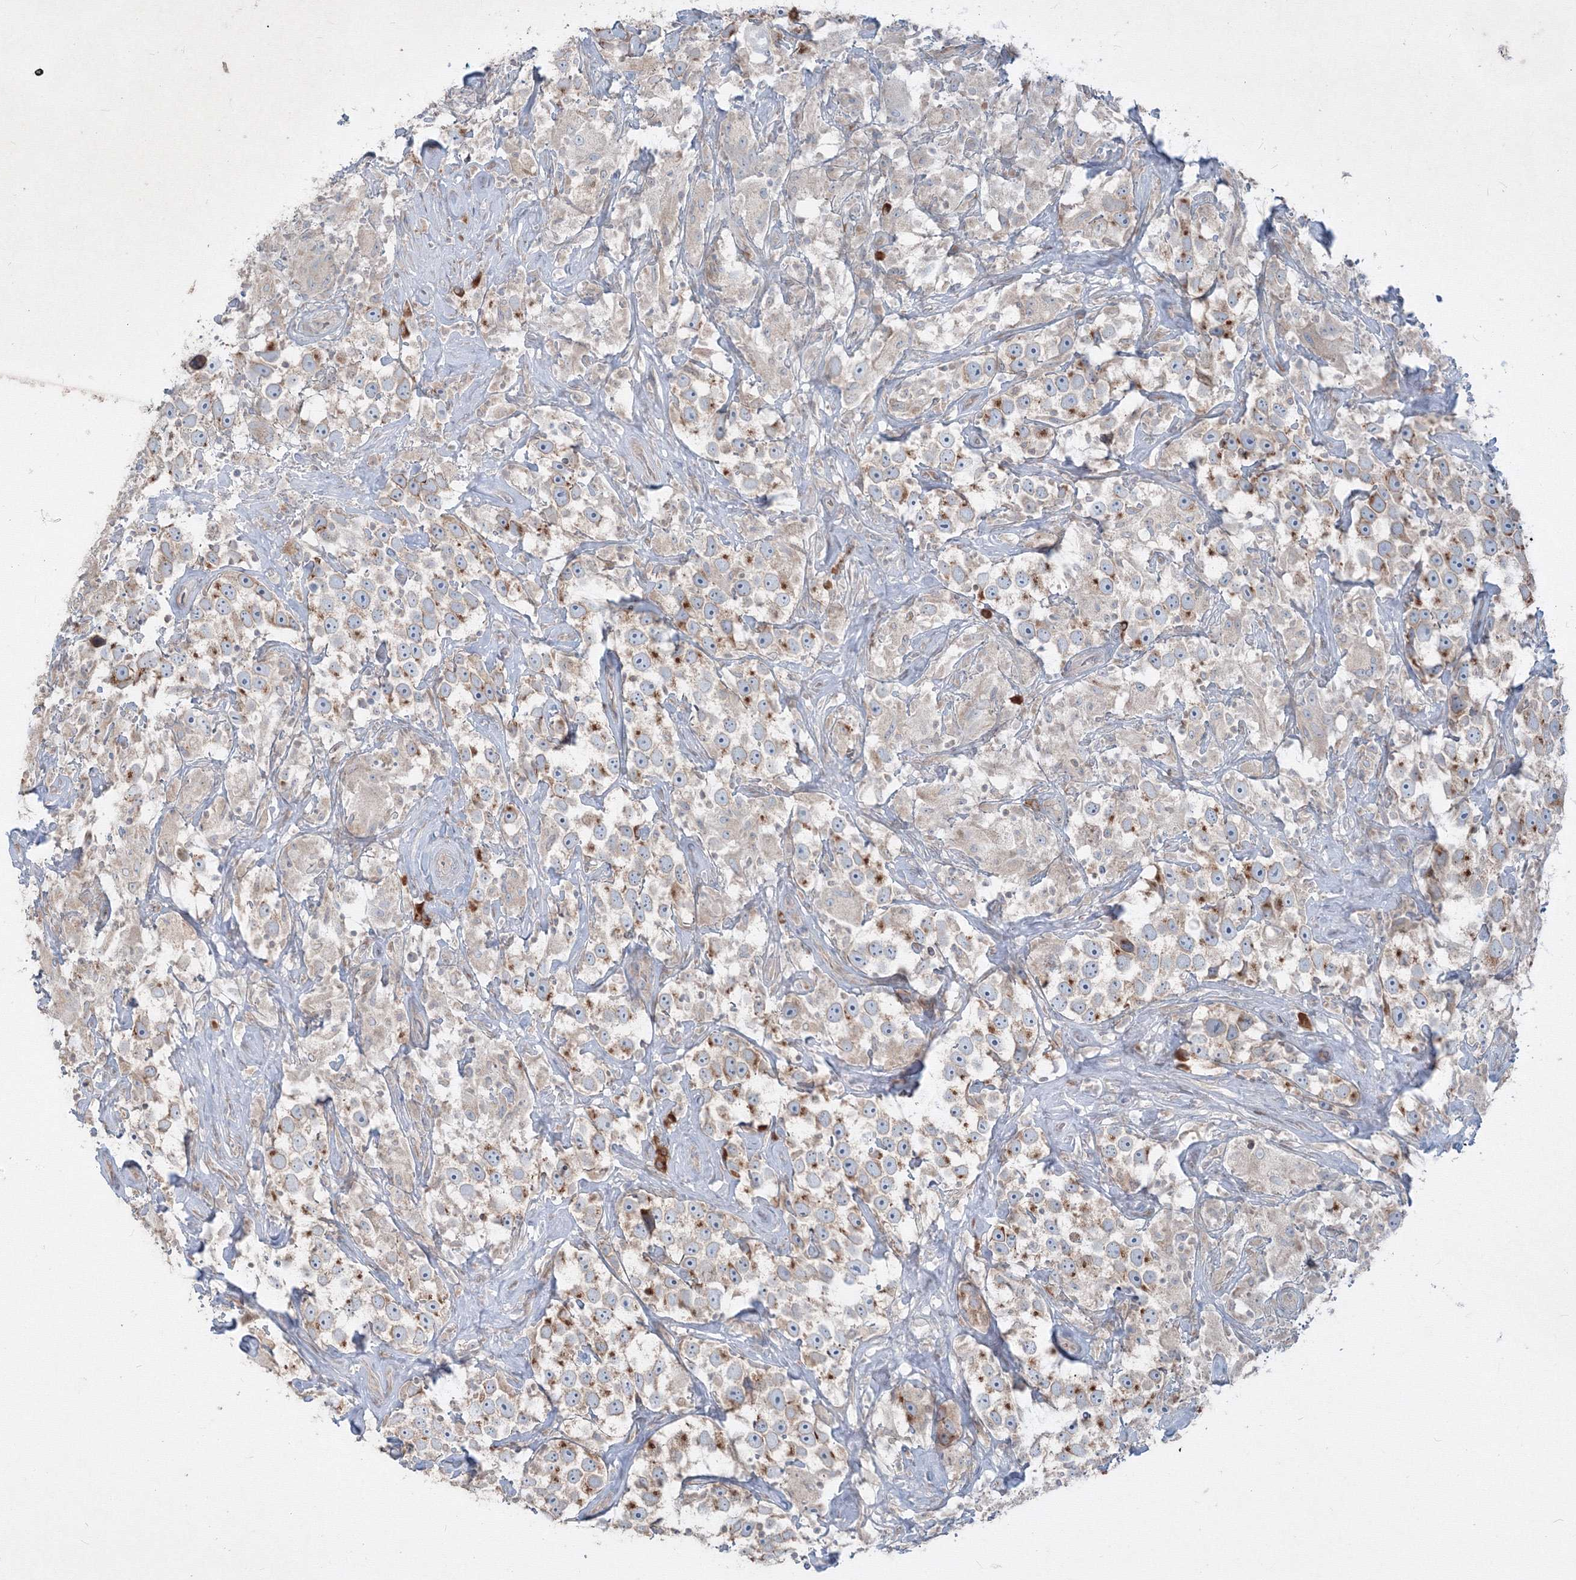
{"staining": {"intensity": "moderate", "quantity": "25%-75%", "location": "cytoplasmic/membranous"}, "tissue": "testis cancer", "cell_type": "Tumor cells", "image_type": "cancer", "snomed": [{"axis": "morphology", "description": "Seminoma, NOS"}, {"axis": "topography", "description": "Testis"}], "caption": "Human testis cancer (seminoma) stained with a protein marker shows moderate staining in tumor cells.", "gene": "IFNAR1", "patient": {"sex": "male", "age": 49}}